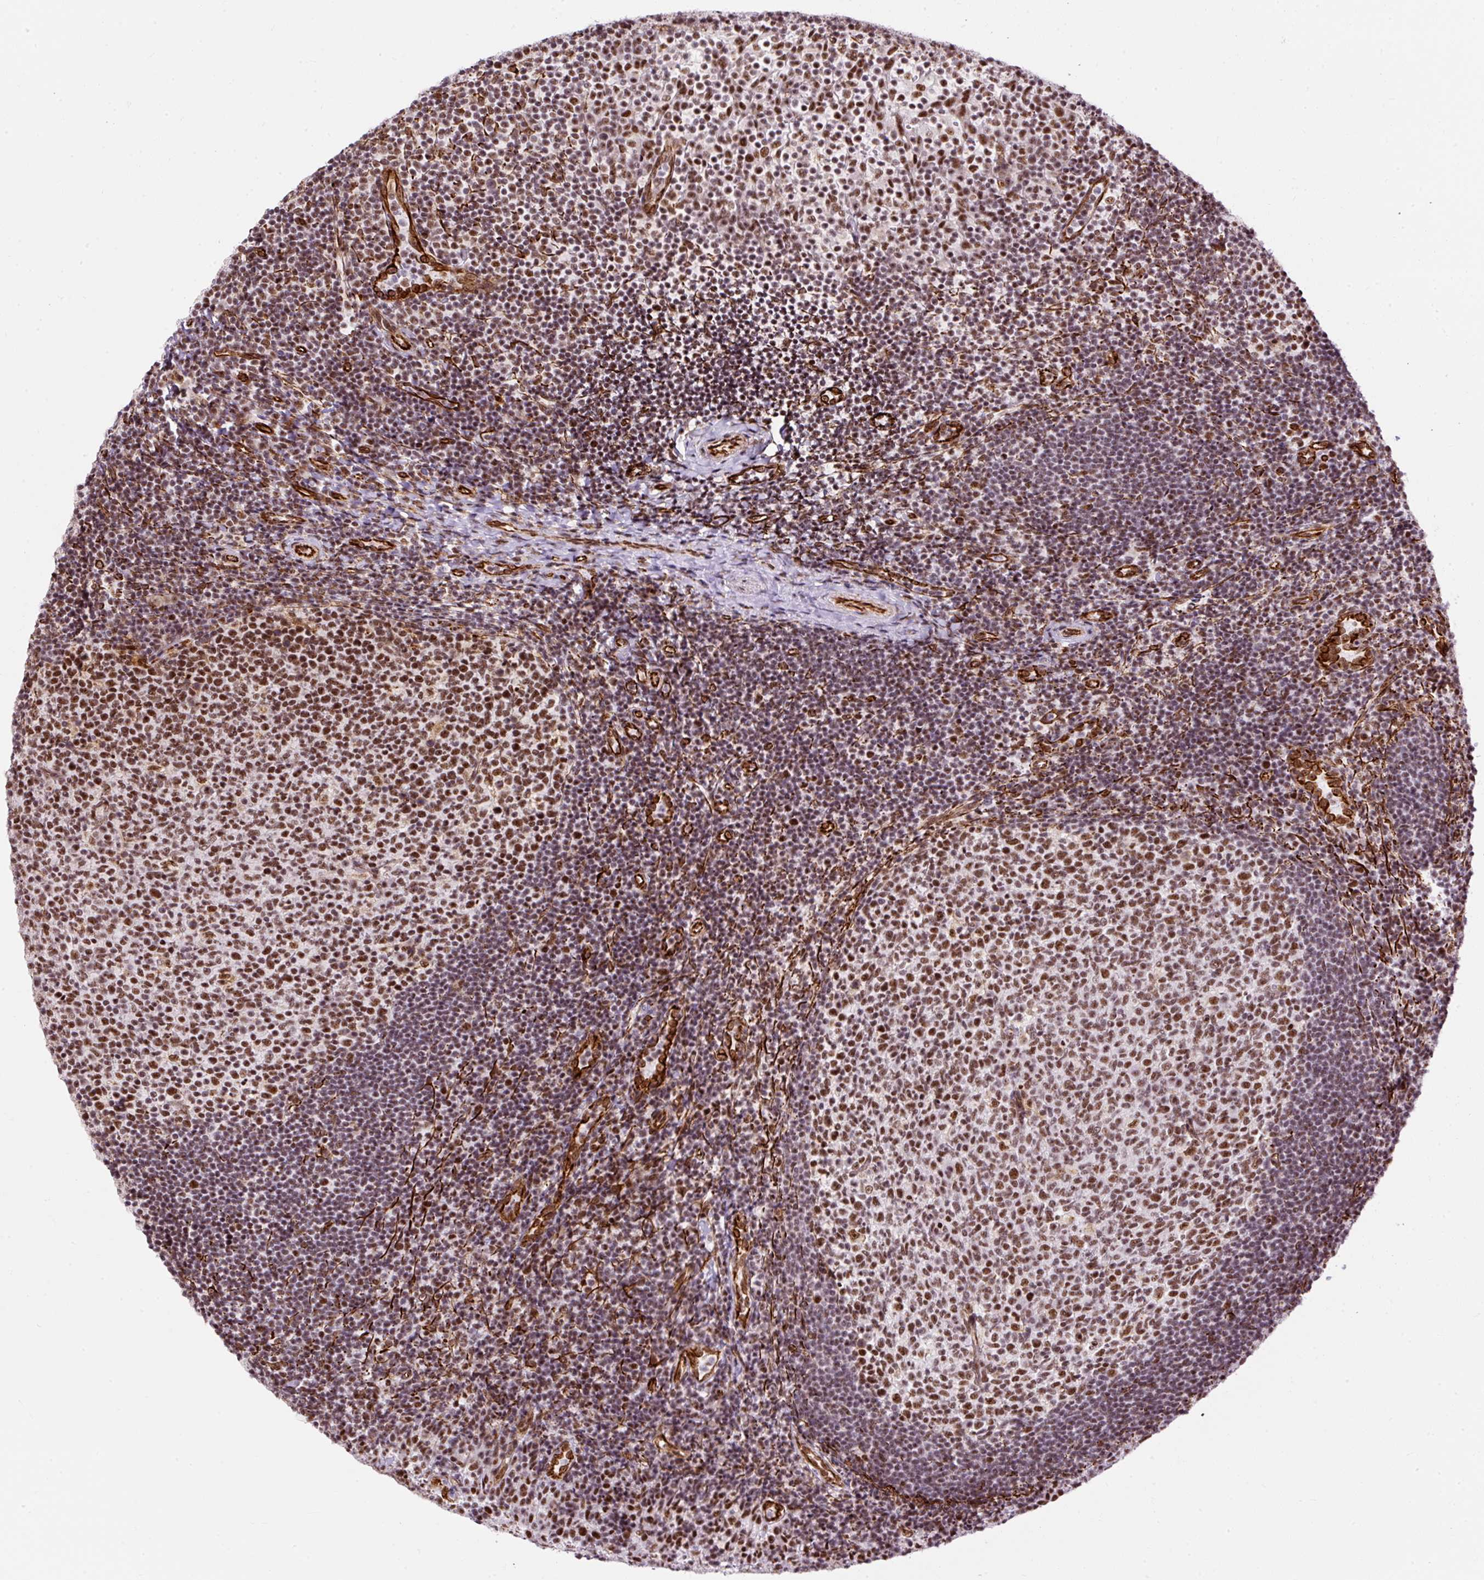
{"staining": {"intensity": "moderate", "quantity": ">75%", "location": "nuclear"}, "tissue": "tonsil", "cell_type": "Germinal center cells", "image_type": "normal", "snomed": [{"axis": "morphology", "description": "Normal tissue, NOS"}, {"axis": "topography", "description": "Tonsil"}], "caption": "Brown immunohistochemical staining in benign tonsil shows moderate nuclear expression in about >75% of germinal center cells.", "gene": "FMC1", "patient": {"sex": "female", "age": 10}}